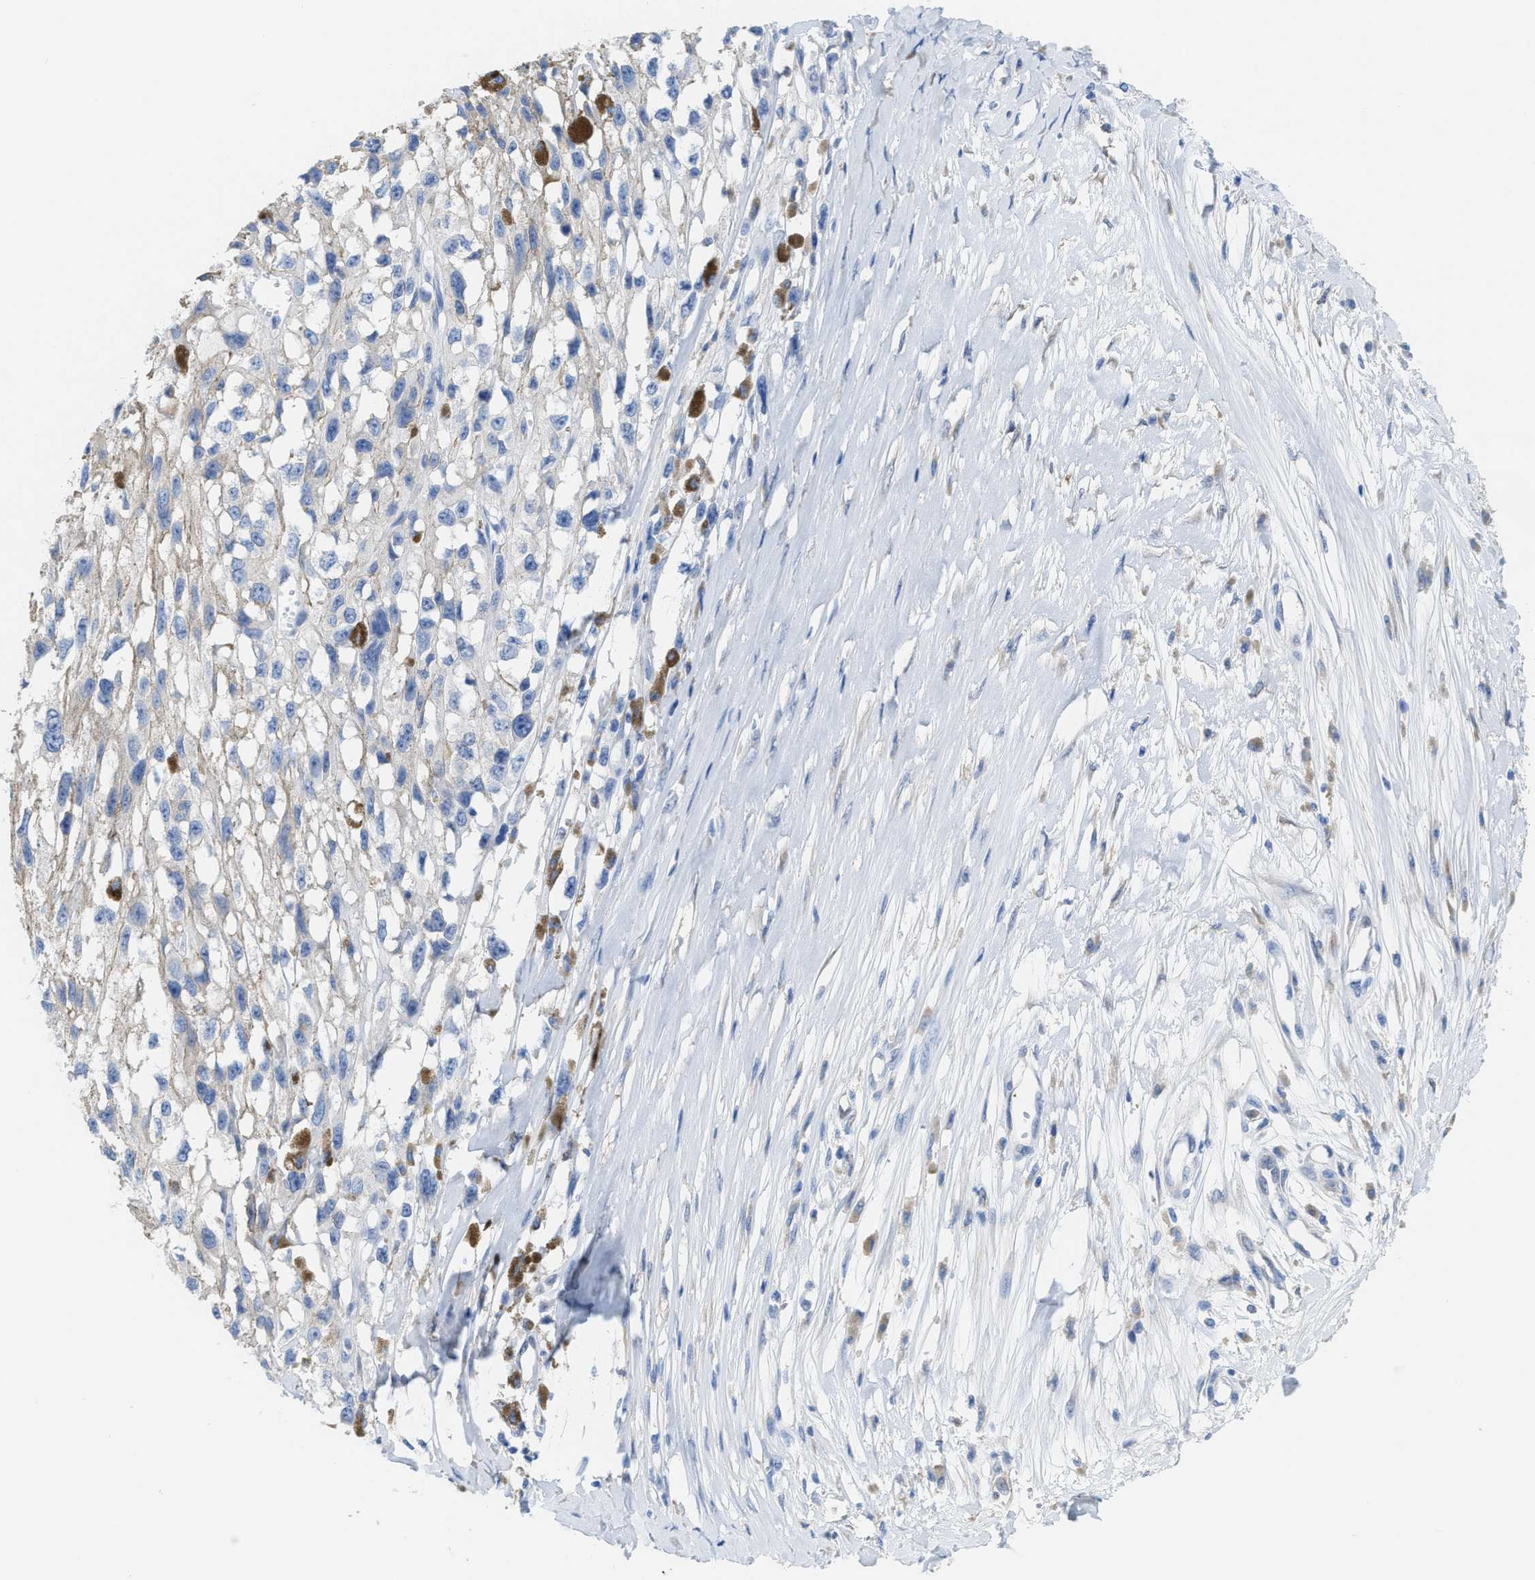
{"staining": {"intensity": "negative", "quantity": "none", "location": "none"}, "tissue": "melanoma", "cell_type": "Tumor cells", "image_type": "cancer", "snomed": [{"axis": "morphology", "description": "Malignant melanoma, Metastatic site"}, {"axis": "topography", "description": "Lymph node"}], "caption": "DAB (3,3'-diaminobenzidine) immunohistochemical staining of melanoma demonstrates no significant expression in tumor cells. (DAB immunohistochemistry, high magnification).", "gene": "ASS1", "patient": {"sex": "male", "age": 59}}